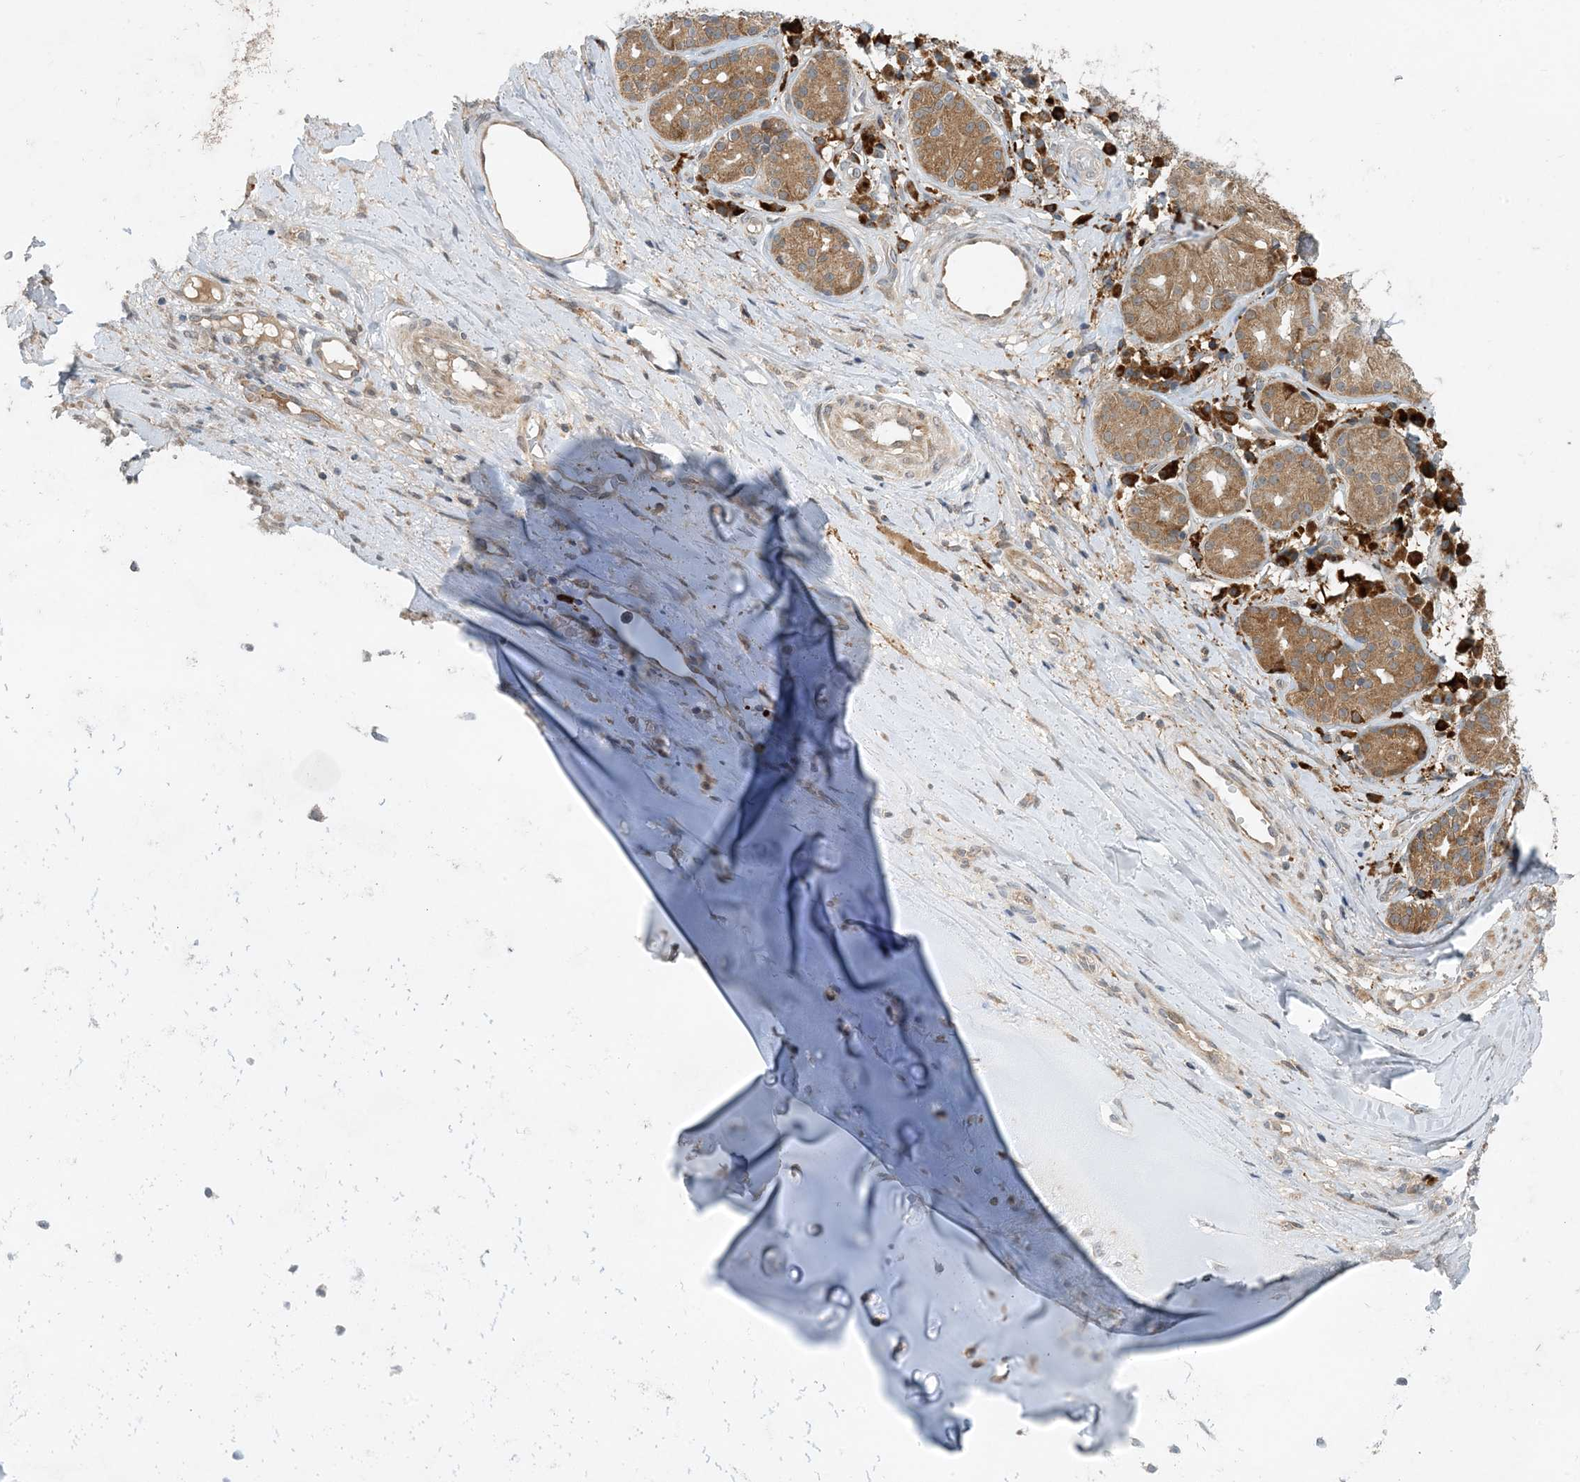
{"staining": {"intensity": "negative", "quantity": "none", "location": "none"}, "tissue": "adipose tissue", "cell_type": "Adipocytes", "image_type": "normal", "snomed": [{"axis": "morphology", "description": "Normal tissue, NOS"}, {"axis": "morphology", "description": "Basal cell carcinoma"}, {"axis": "topography", "description": "Cartilage tissue"}, {"axis": "topography", "description": "Nasopharynx"}, {"axis": "topography", "description": "Oral tissue"}], "caption": "Histopathology image shows no protein positivity in adipocytes of normal adipose tissue.", "gene": "PHOSPHO2", "patient": {"sex": "female", "age": 77}}